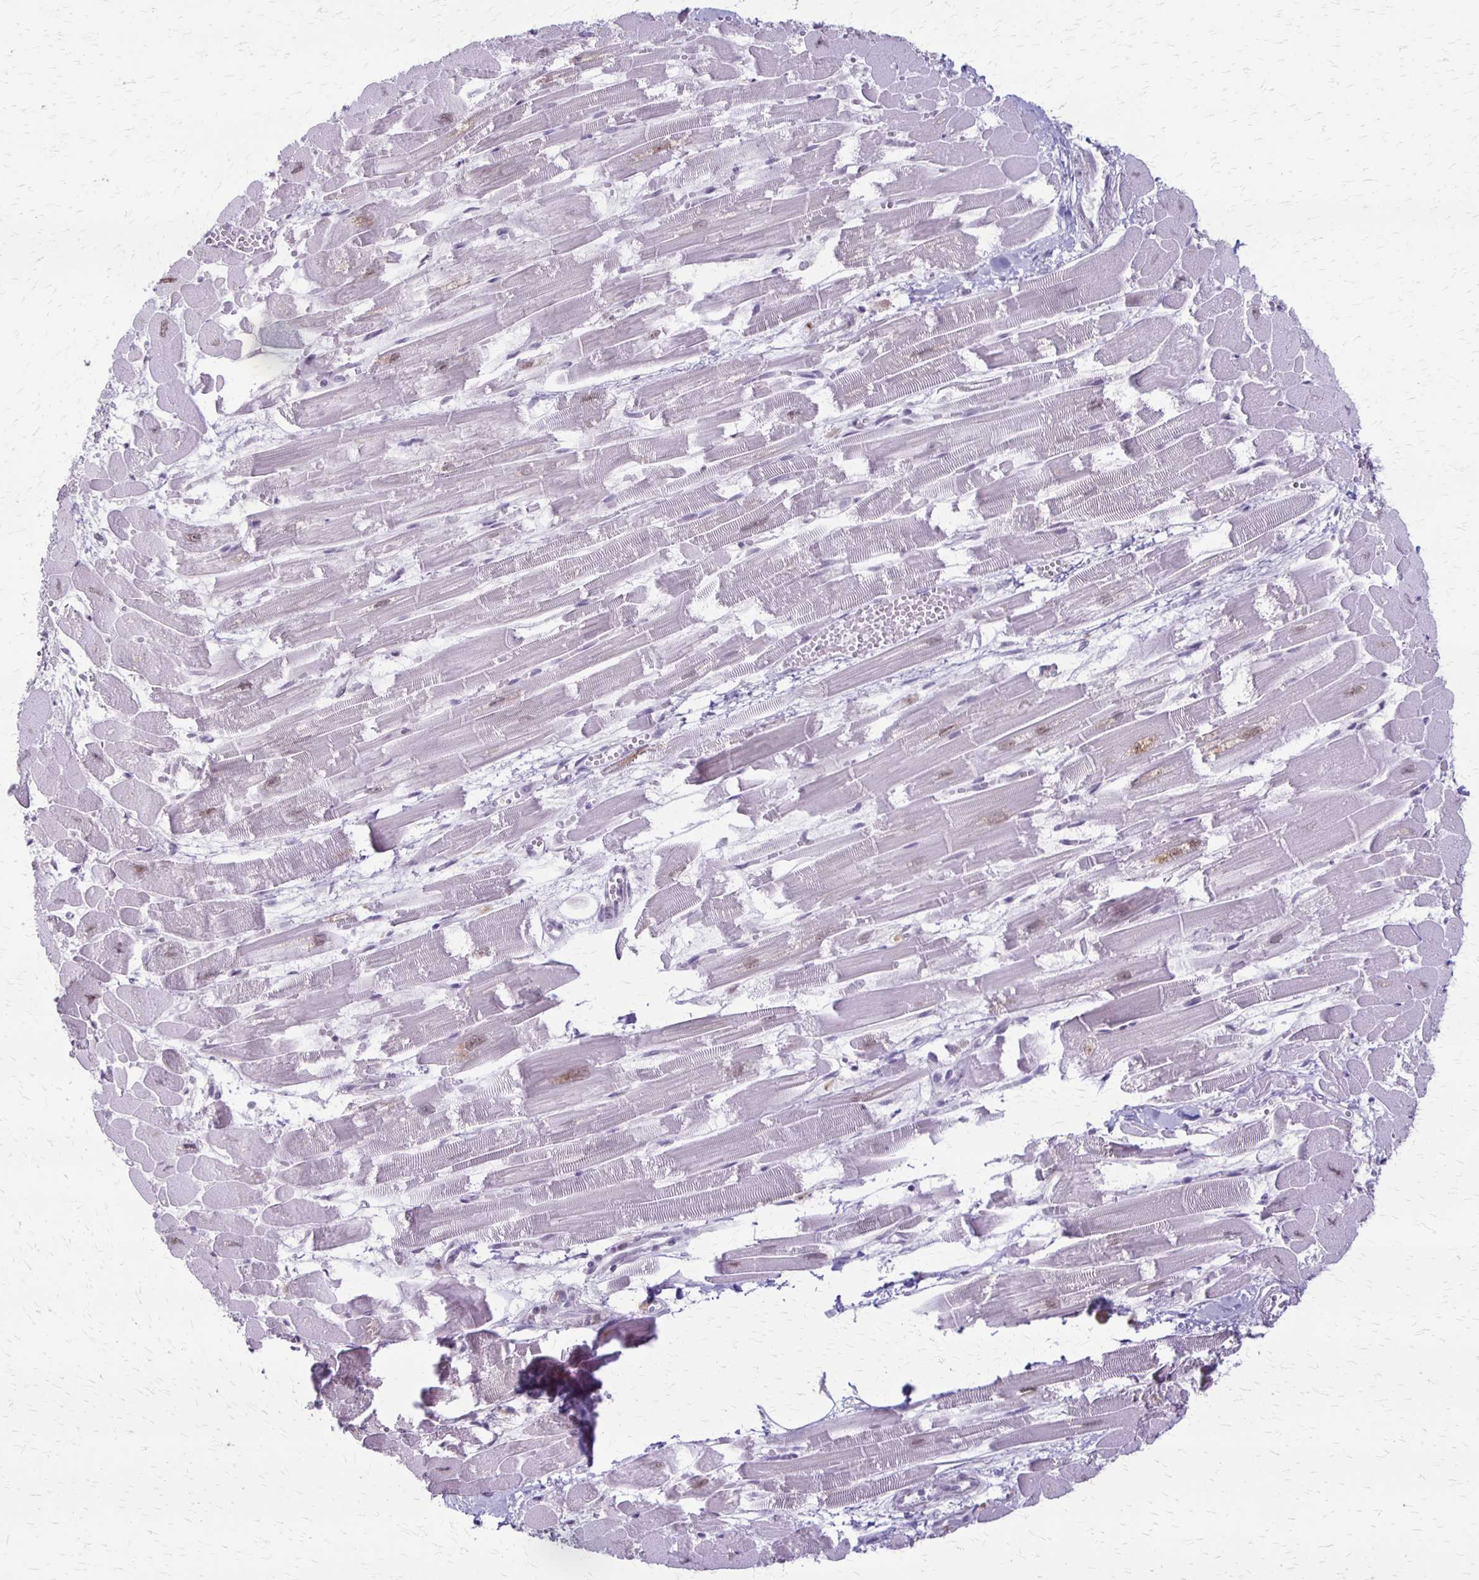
{"staining": {"intensity": "strong", "quantity": "25%-75%", "location": "nuclear"}, "tissue": "heart muscle", "cell_type": "Cardiomyocytes", "image_type": "normal", "snomed": [{"axis": "morphology", "description": "Normal tissue, NOS"}, {"axis": "topography", "description": "Heart"}], "caption": "This histopathology image demonstrates IHC staining of normal human heart muscle, with high strong nuclear positivity in about 25%-75% of cardiomyocytes.", "gene": "XRCC6", "patient": {"sex": "female", "age": 52}}